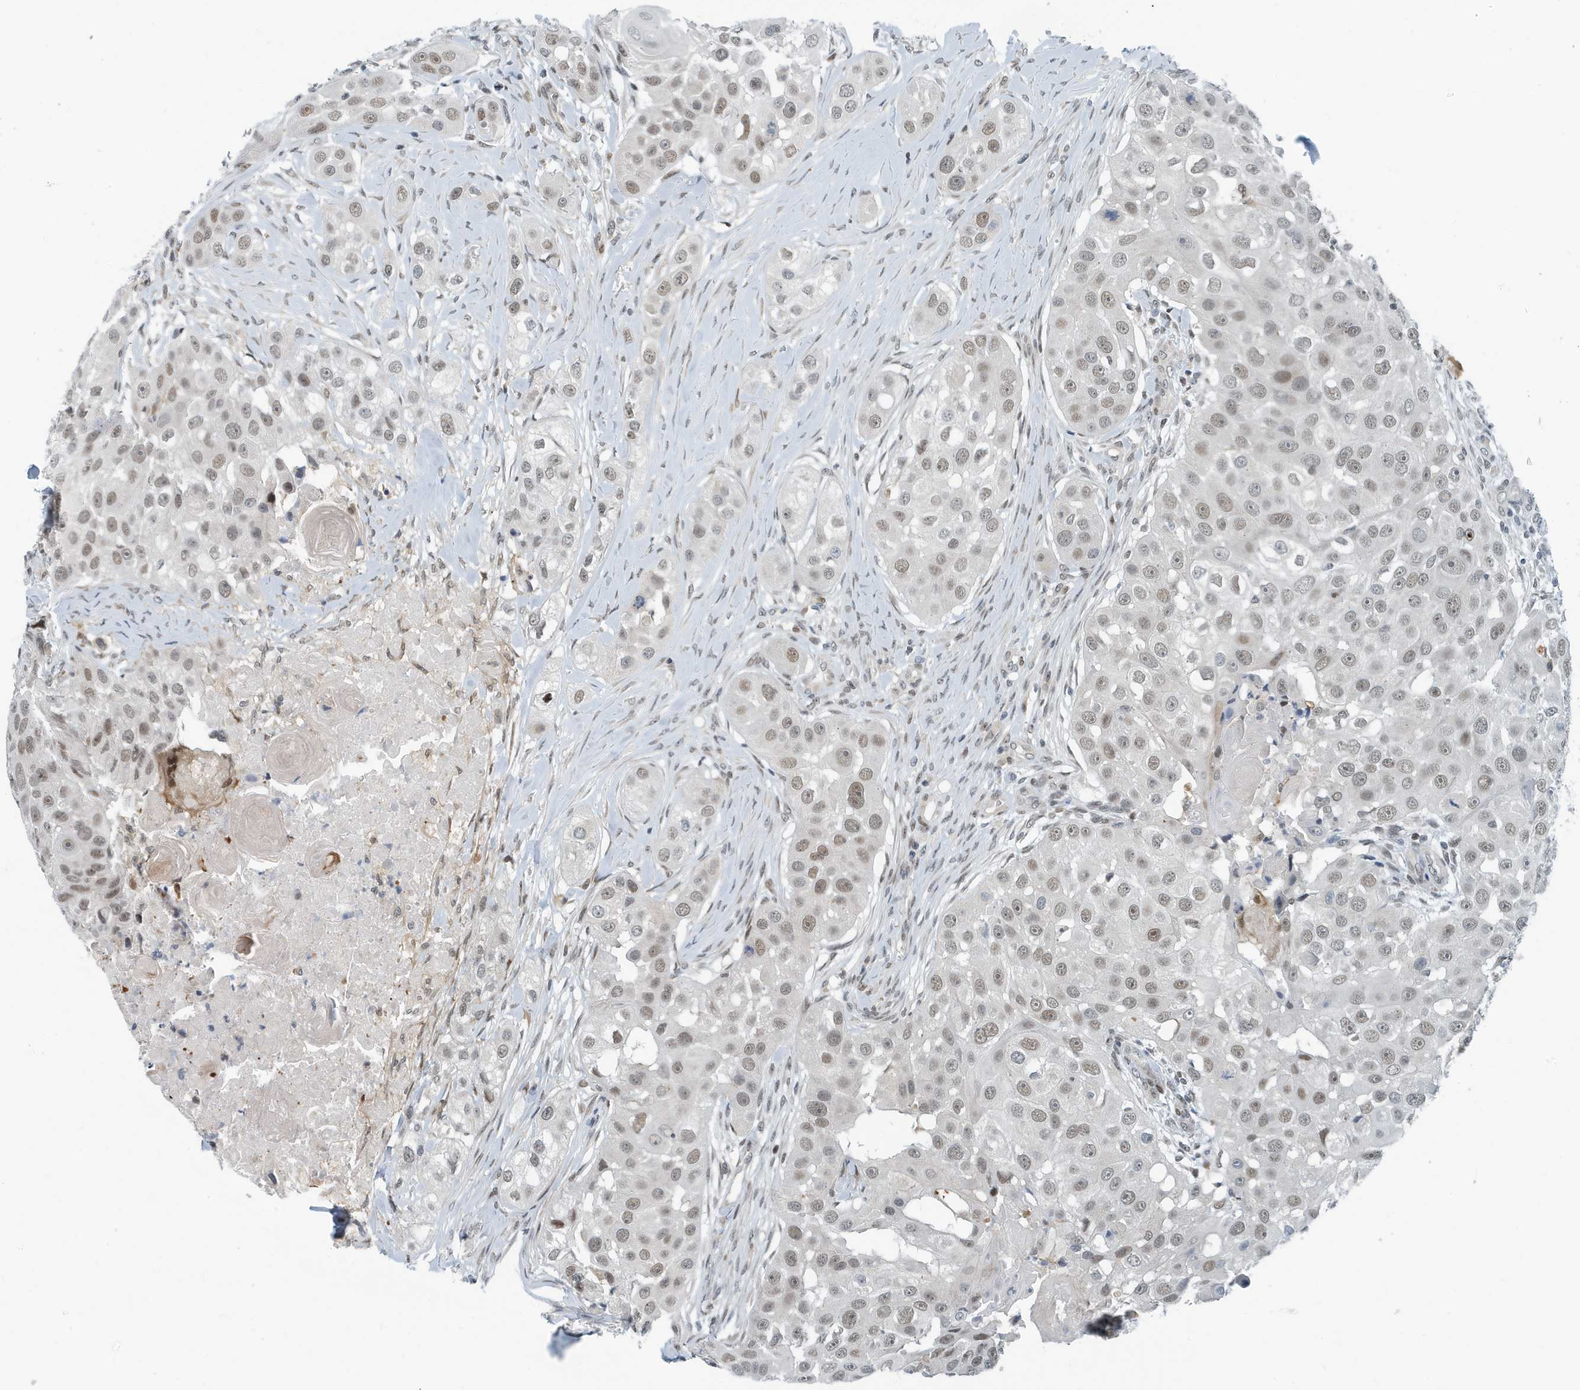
{"staining": {"intensity": "weak", "quantity": ">75%", "location": "nuclear"}, "tissue": "head and neck cancer", "cell_type": "Tumor cells", "image_type": "cancer", "snomed": [{"axis": "morphology", "description": "Normal tissue, NOS"}, {"axis": "morphology", "description": "Squamous cell carcinoma, NOS"}, {"axis": "topography", "description": "Skeletal muscle"}, {"axis": "topography", "description": "Head-Neck"}], "caption": "This is an image of IHC staining of head and neck cancer, which shows weak staining in the nuclear of tumor cells.", "gene": "KIF15", "patient": {"sex": "male", "age": 51}}